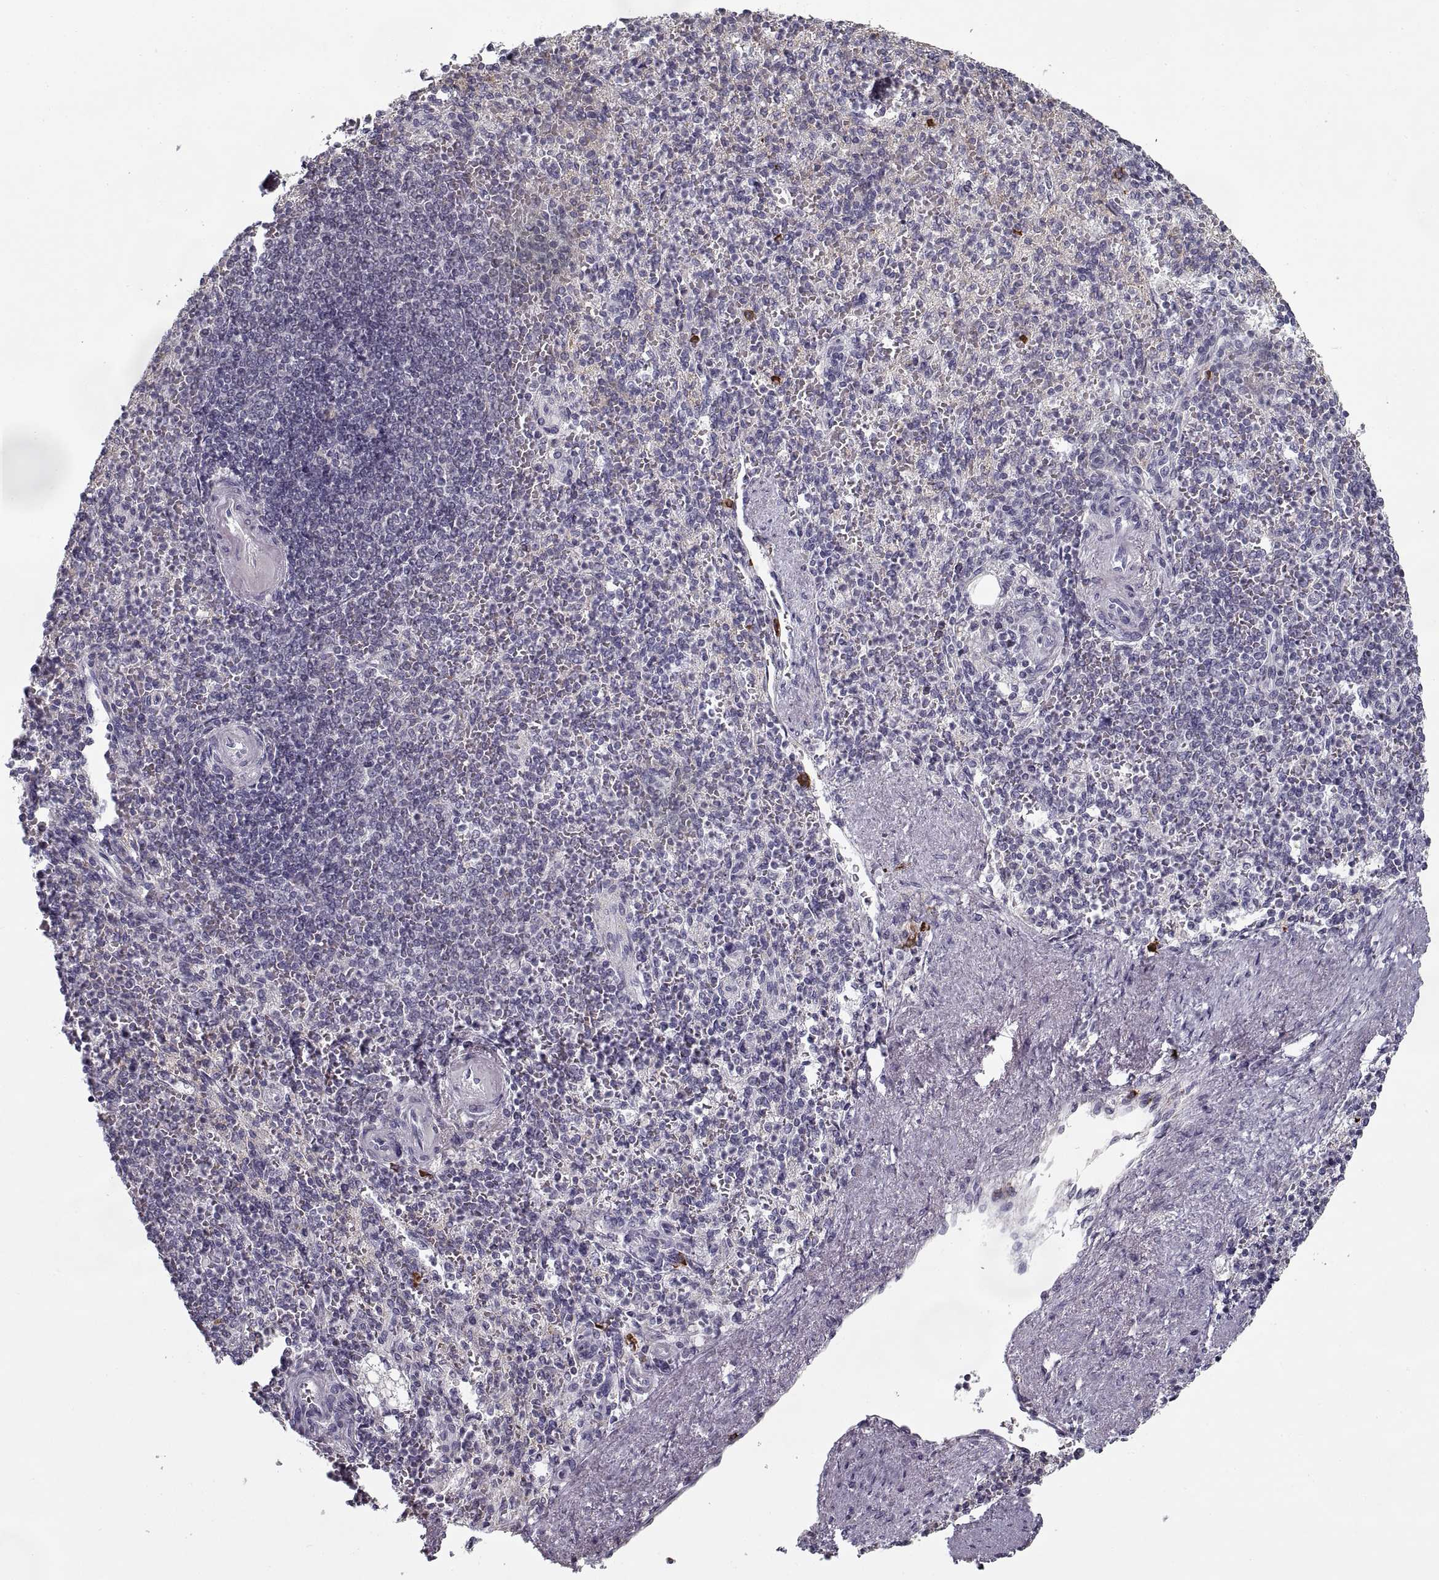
{"staining": {"intensity": "strong", "quantity": "<25%", "location": "cytoplasmic/membranous"}, "tissue": "spleen", "cell_type": "Cells in red pulp", "image_type": "normal", "snomed": [{"axis": "morphology", "description": "Normal tissue, NOS"}, {"axis": "topography", "description": "Spleen"}], "caption": "Human spleen stained for a protein (brown) exhibits strong cytoplasmic/membranous positive staining in about <25% of cells in red pulp.", "gene": "GAD2", "patient": {"sex": "female", "age": 74}}